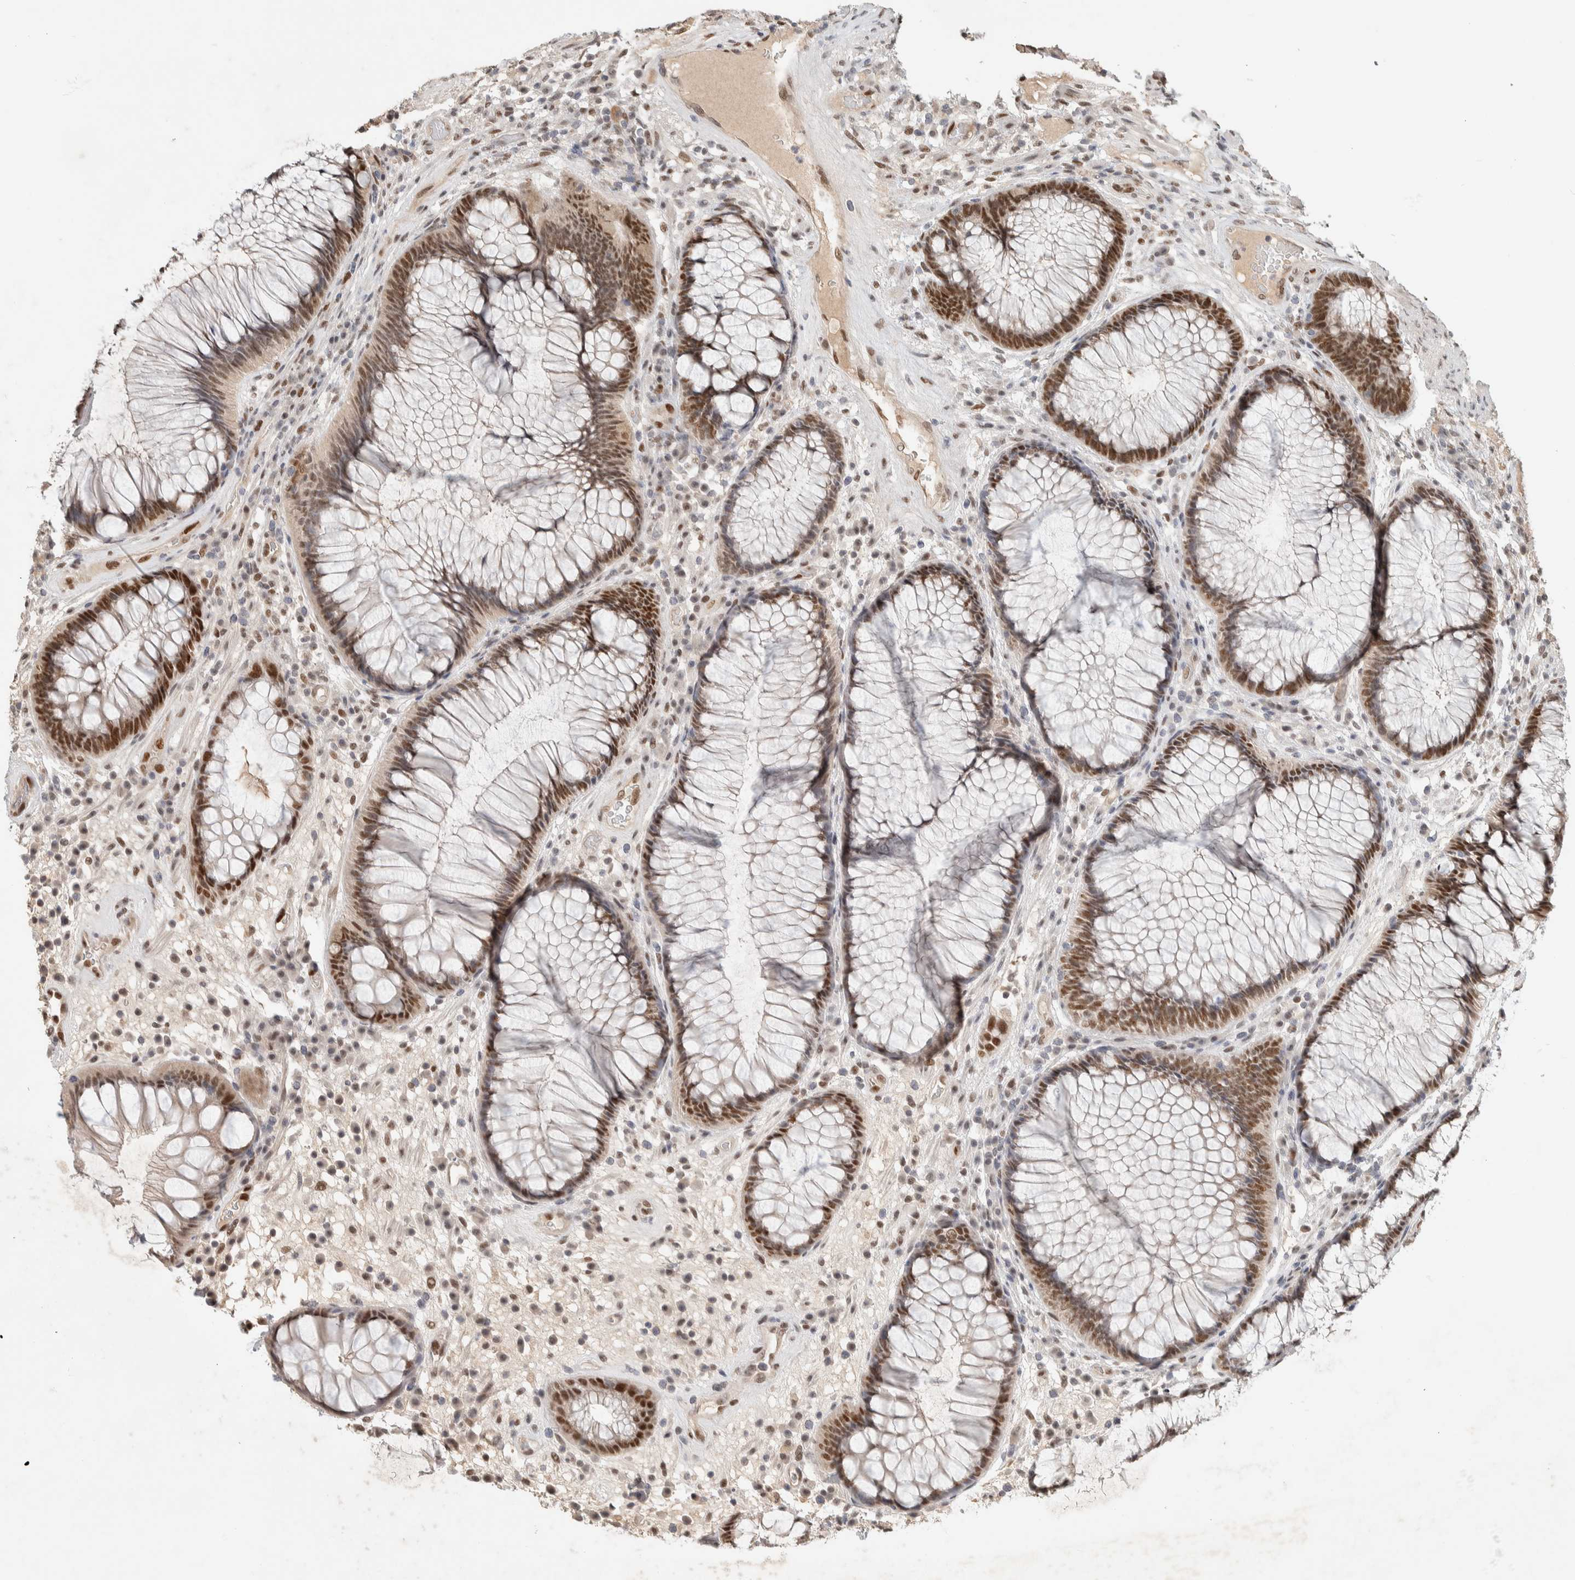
{"staining": {"intensity": "moderate", "quantity": ">75%", "location": "nuclear"}, "tissue": "rectum", "cell_type": "Glandular cells", "image_type": "normal", "snomed": [{"axis": "morphology", "description": "Normal tissue, NOS"}, {"axis": "topography", "description": "Rectum"}], "caption": "Immunohistochemistry (IHC) histopathology image of unremarkable rectum: rectum stained using immunohistochemistry (IHC) displays medium levels of moderate protein expression localized specifically in the nuclear of glandular cells, appearing as a nuclear brown color.", "gene": "PUS7", "patient": {"sex": "male", "age": 51}}